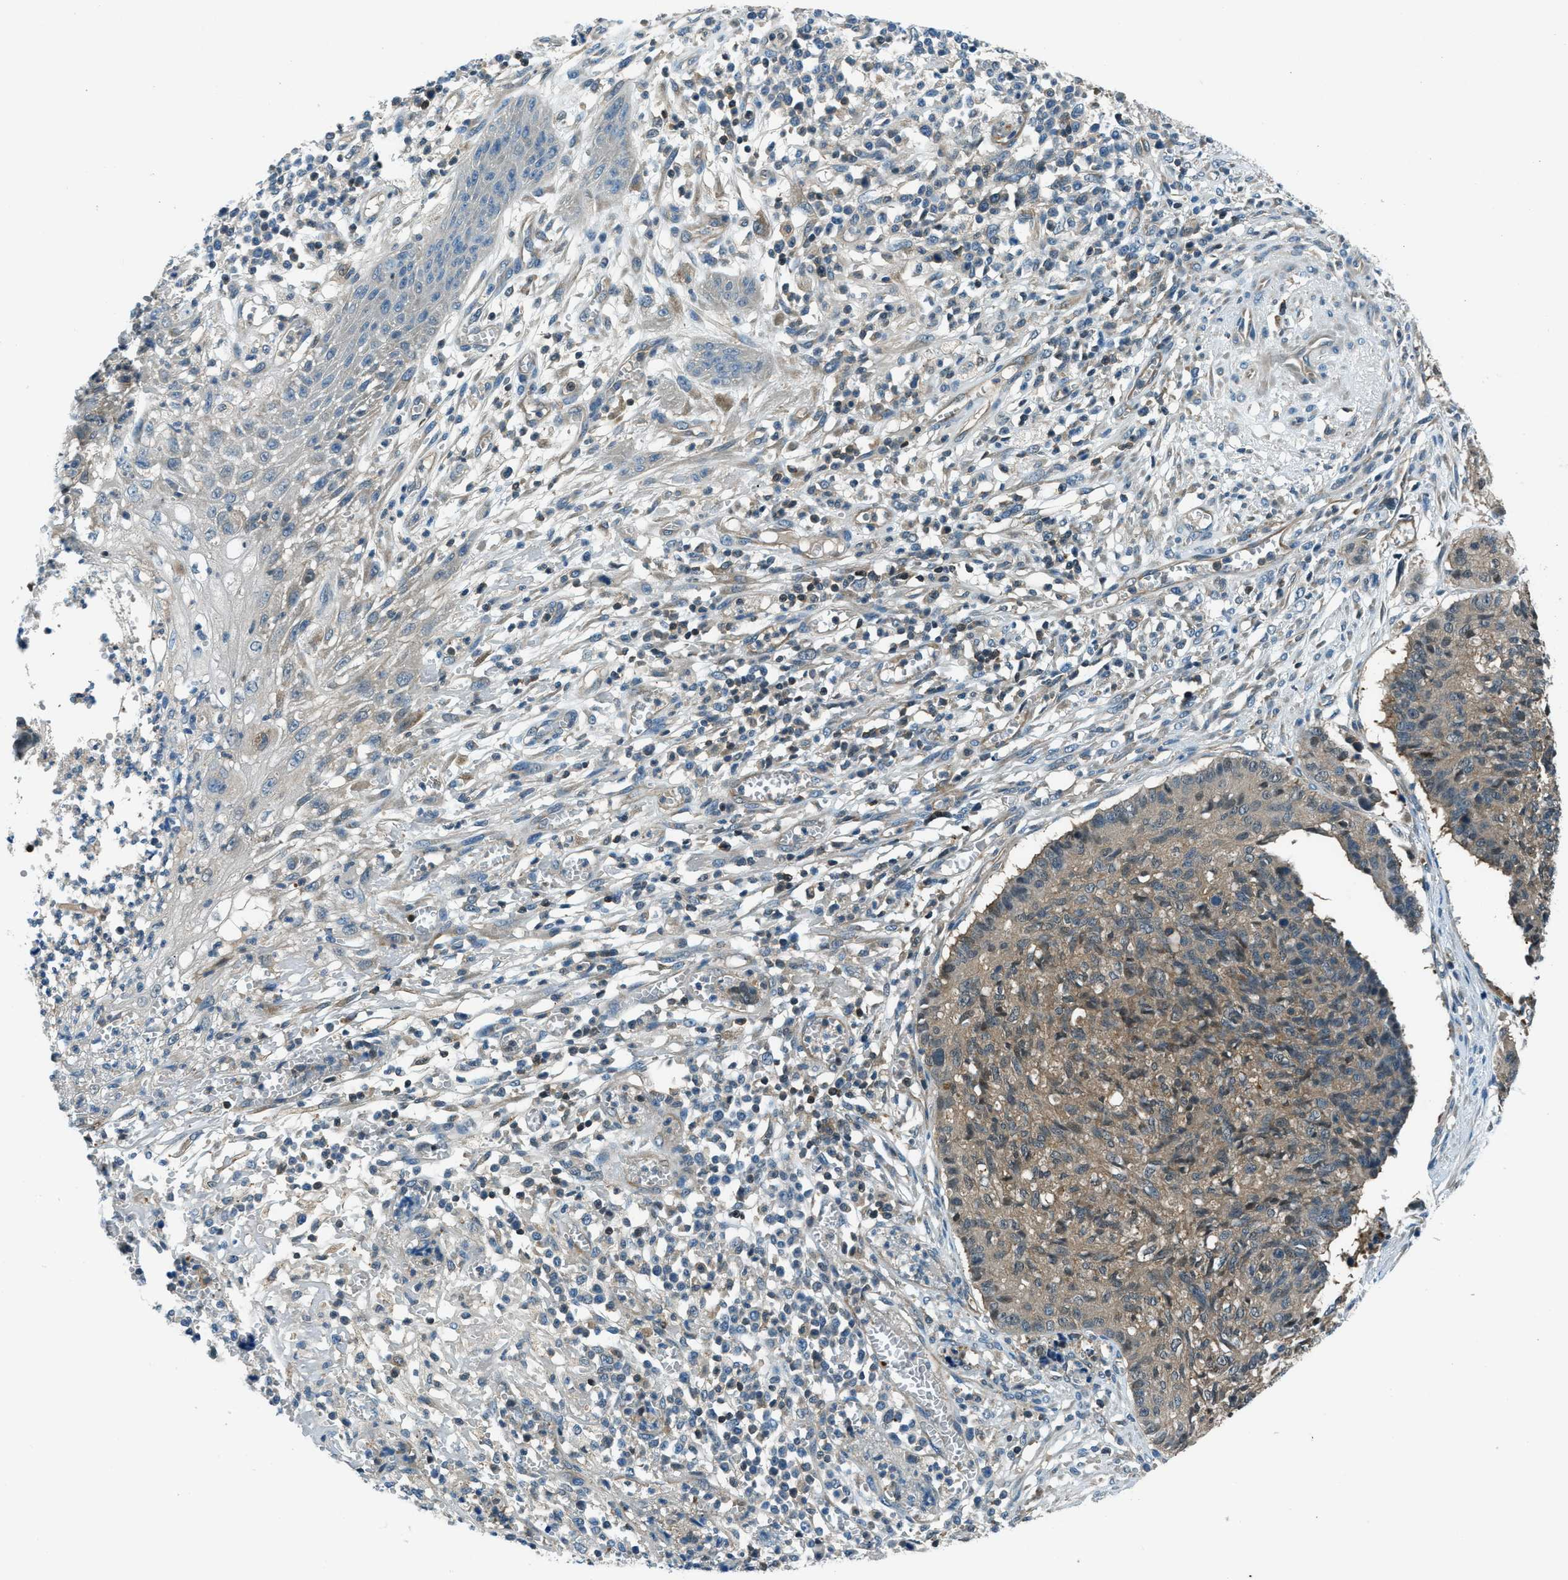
{"staining": {"intensity": "weak", "quantity": "25%-75%", "location": "cytoplasmic/membranous"}, "tissue": "cervical cancer", "cell_type": "Tumor cells", "image_type": "cancer", "snomed": [{"axis": "morphology", "description": "Squamous cell carcinoma, NOS"}, {"axis": "topography", "description": "Cervix"}], "caption": "The image demonstrates staining of squamous cell carcinoma (cervical), revealing weak cytoplasmic/membranous protein expression (brown color) within tumor cells.", "gene": "HEBP2", "patient": {"sex": "female", "age": 35}}